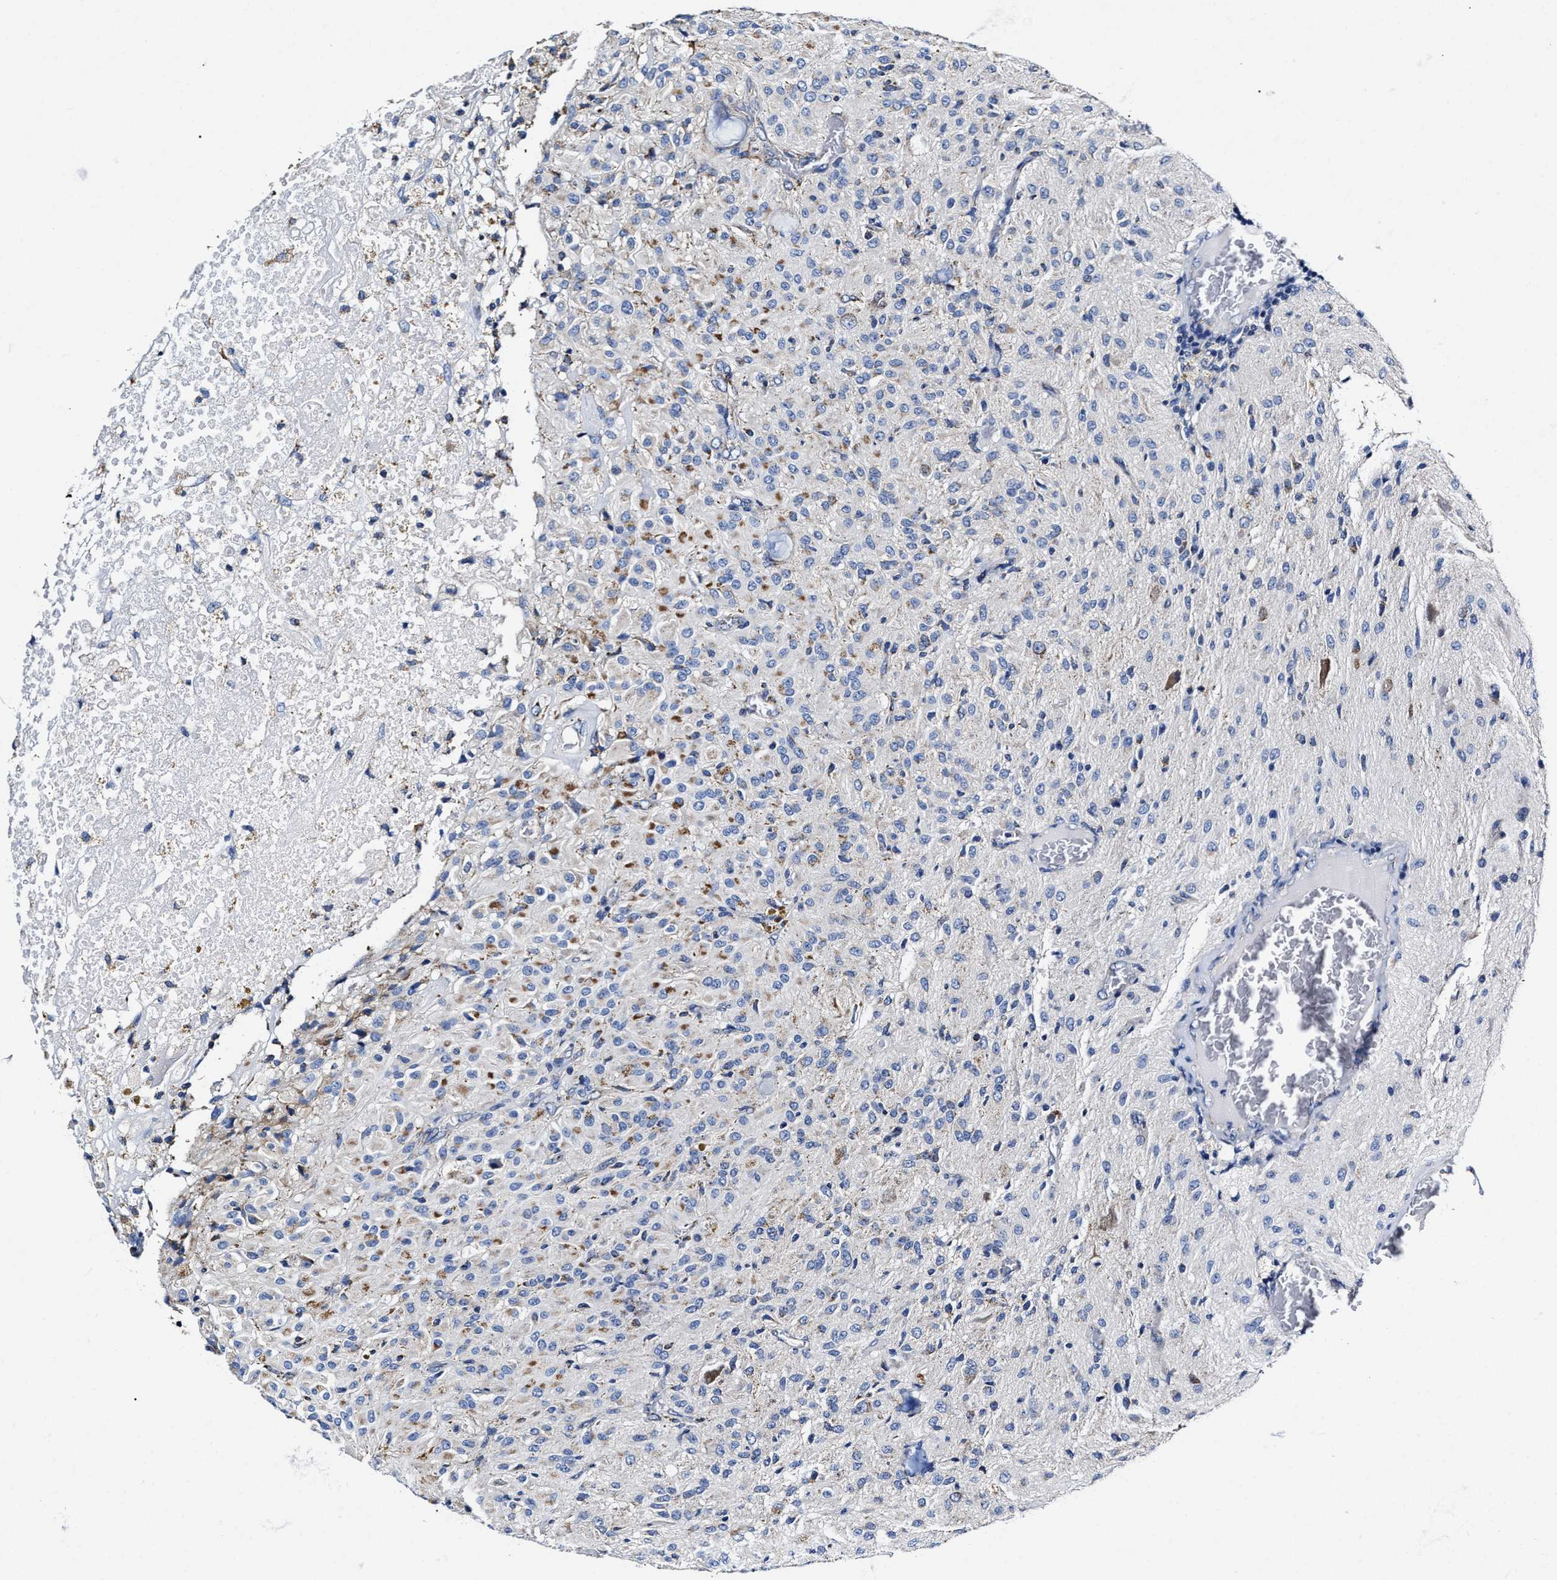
{"staining": {"intensity": "moderate", "quantity": "<25%", "location": "cytoplasmic/membranous"}, "tissue": "glioma", "cell_type": "Tumor cells", "image_type": "cancer", "snomed": [{"axis": "morphology", "description": "Glioma, malignant, High grade"}, {"axis": "topography", "description": "Brain"}], "caption": "DAB (3,3'-diaminobenzidine) immunohistochemical staining of glioma reveals moderate cytoplasmic/membranous protein staining in about <25% of tumor cells. (brown staining indicates protein expression, while blue staining denotes nuclei).", "gene": "HINT2", "patient": {"sex": "female", "age": 59}}